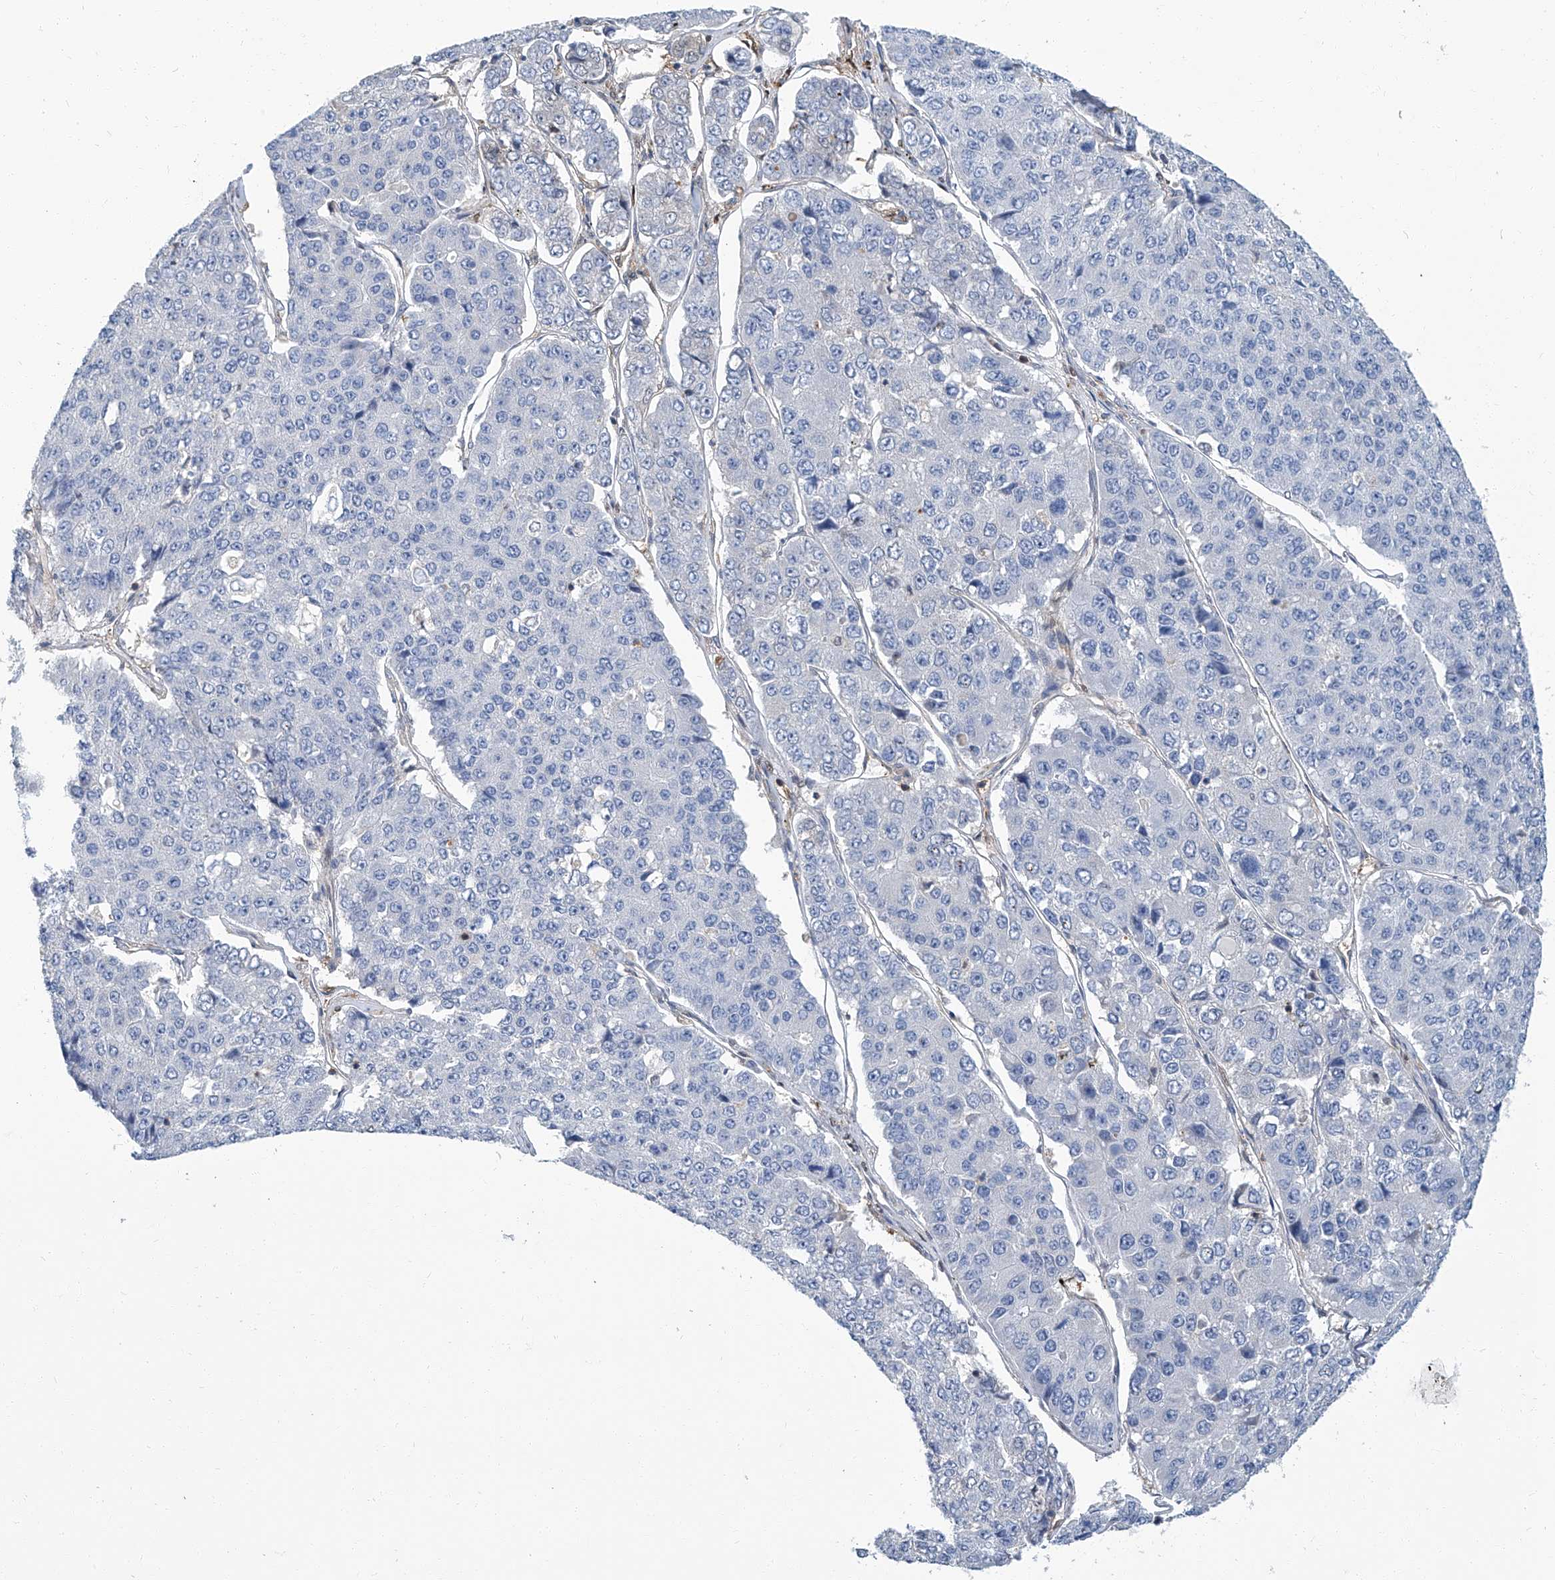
{"staining": {"intensity": "negative", "quantity": "none", "location": "none"}, "tissue": "pancreatic cancer", "cell_type": "Tumor cells", "image_type": "cancer", "snomed": [{"axis": "morphology", "description": "Adenocarcinoma, NOS"}, {"axis": "topography", "description": "Pancreas"}], "caption": "Tumor cells show no significant positivity in pancreatic adenocarcinoma.", "gene": "PSMB10", "patient": {"sex": "male", "age": 50}}